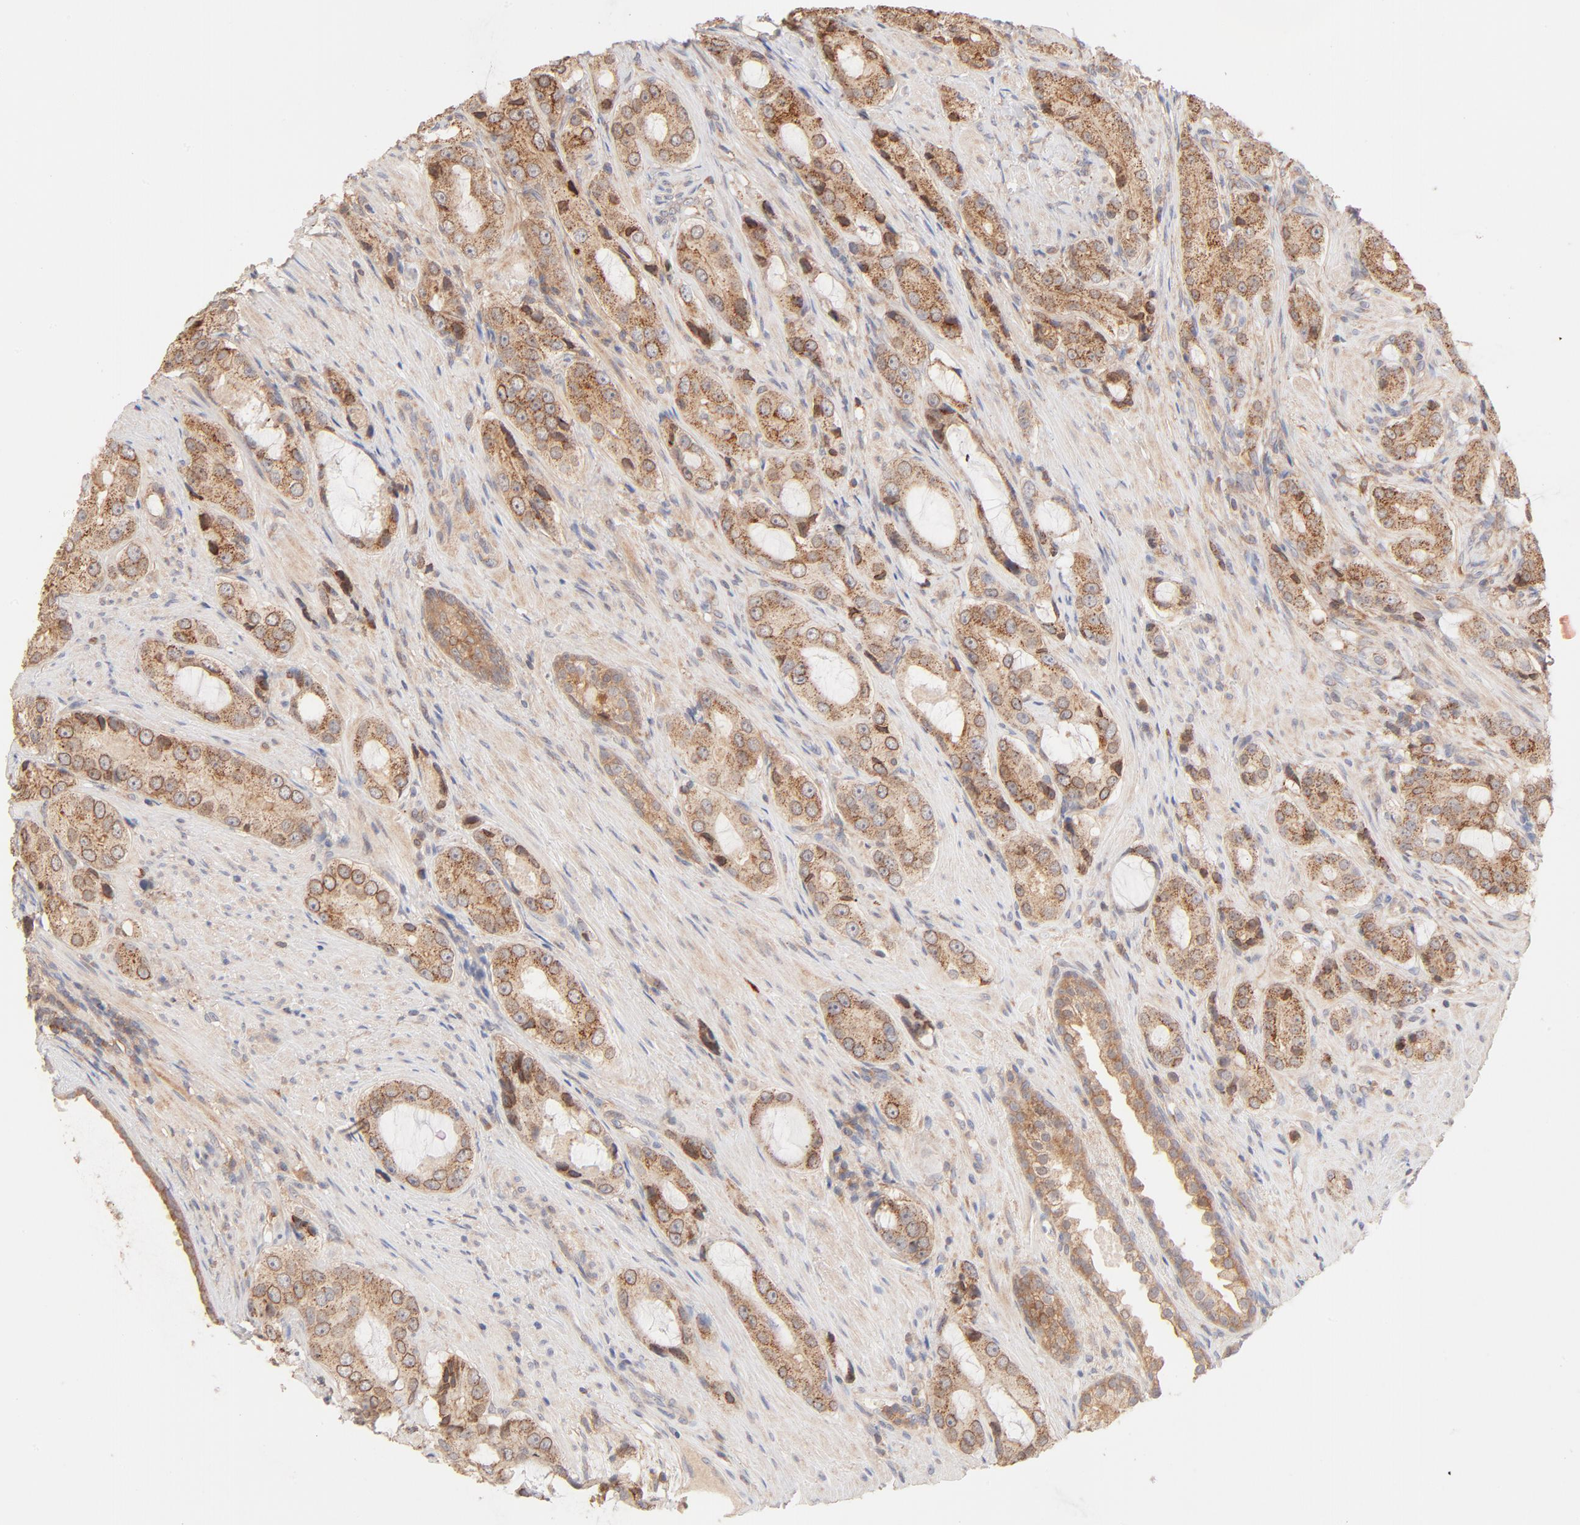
{"staining": {"intensity": "moderate", "quantity": ">75%", "location": "cytoplasmic/membranous"}, "tissue": "prostate cancer", "cell_type": "Tumor cells", "image_type": "cancer", "snomed": [{"axis": "morphology", "description": "Adenocarcinoma, High grade"}, {"axis": "topography", "description": "Prostate"}], "caption": "Immunohistochemistry of human prostate cancer exhibits medium levels of moderate cytoplasmic/membranous expression in about >75% of tumor cells.", "gene": "CSPG4", "patient": {"sex": "male", "age": 72}}